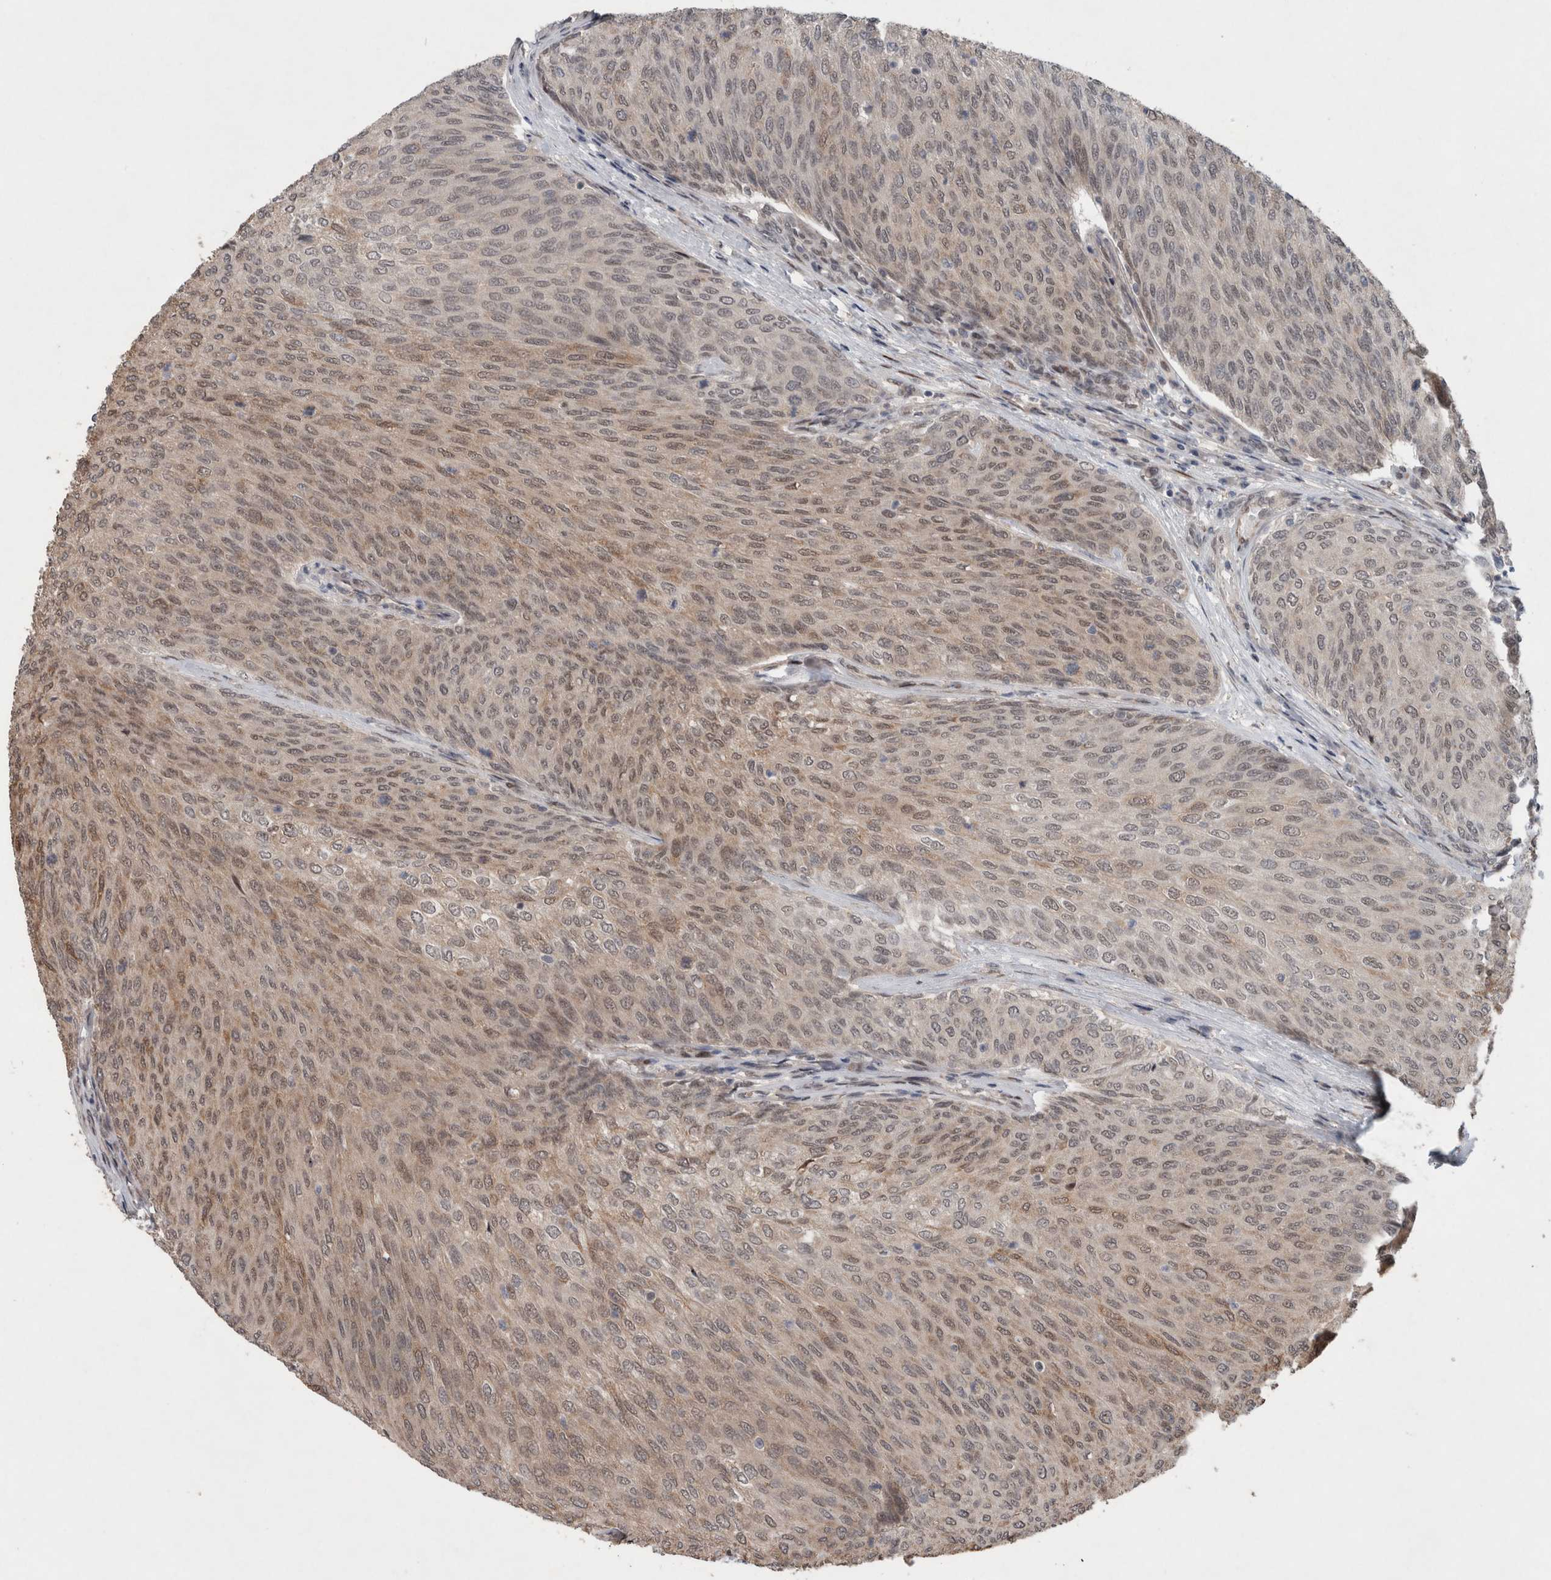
{"staining": {"intensity": "weak", "quantity": ">75%", "location": "cytoplasmic/membranous,nuclear"}, "tissue": "urothelial cancer", "cell_type": "Tumor cells", "image_type": "cancer", "snomed": [{"axis": "morphology", "description": "Urothelial carcinoma, Low grade"}, {"axis": "topography", "description": "Urinary bladder"}], "caption": "Immunohistochemistry (IHC) photomicrograph of urothelial cancer stained for a protein (brown), which shows low levels of weak cytoplasmic/membranous and nuclear staining in approximately >75% of tumor cells.", "gene": "GIMAP6", "patient": {"sex": "female", "age": 79}}